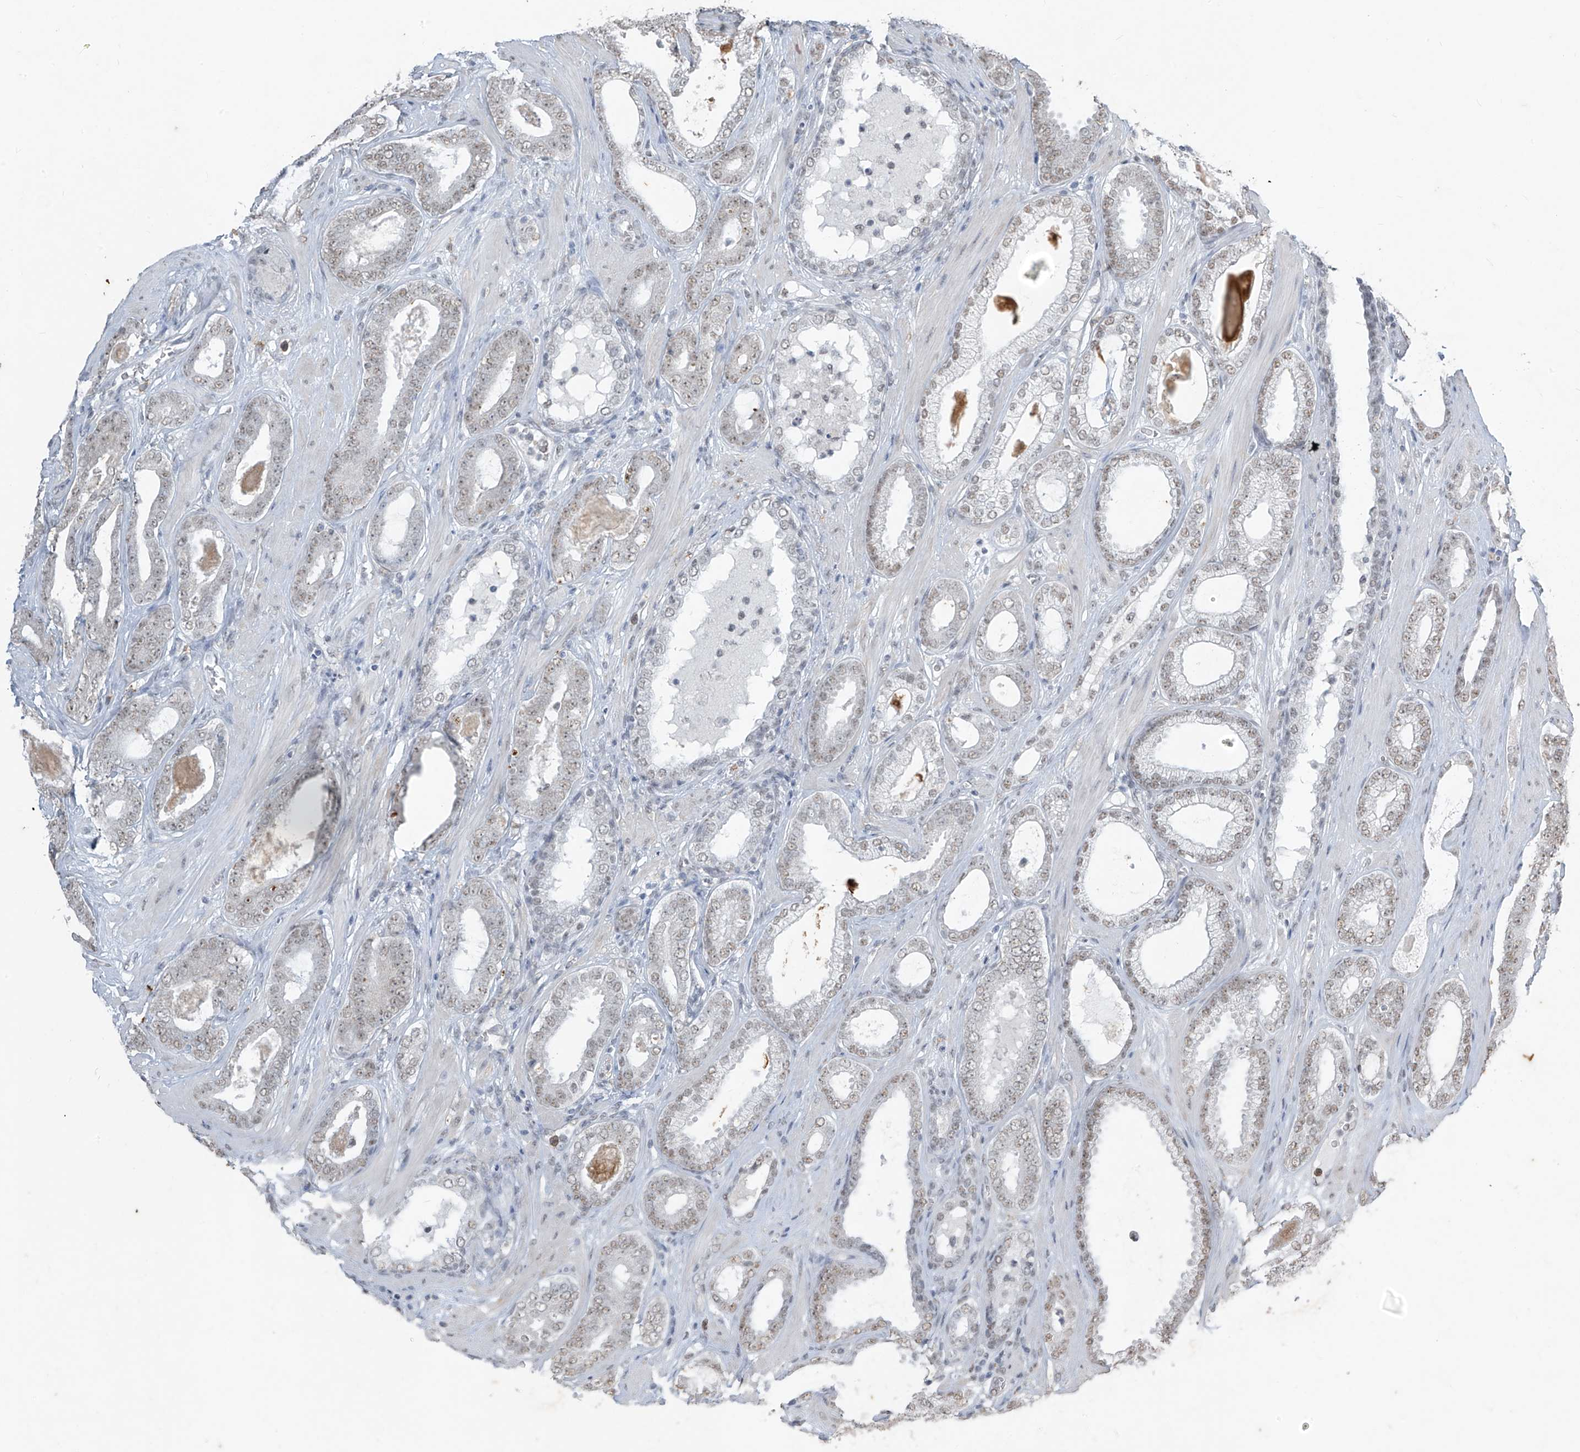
{"staining": {"intensity": "weak", "quantity": "25%-75%", "location": "nuclear"}, "tissue": "prostate cancer", "cell_type": "Tumor cells", "image_type": "cancer", "snomed": [{"axis": "morphology", "description": "Adenocarcinoma, High grade"}, {"axis": "topography", "description": "Prostate"}], "caption": "IHC micrograph of neoplastic tissue: prostate adenocarcinoma (high-grade) stained using immunohistochemistry (IHC) exhibits low levels of weak protein expression localized specifically in the nuclear of tumor cells, appearing as a nuclear brown color.", "gene": "TFEC", "patient": {"sex": "male", "age": 60}}